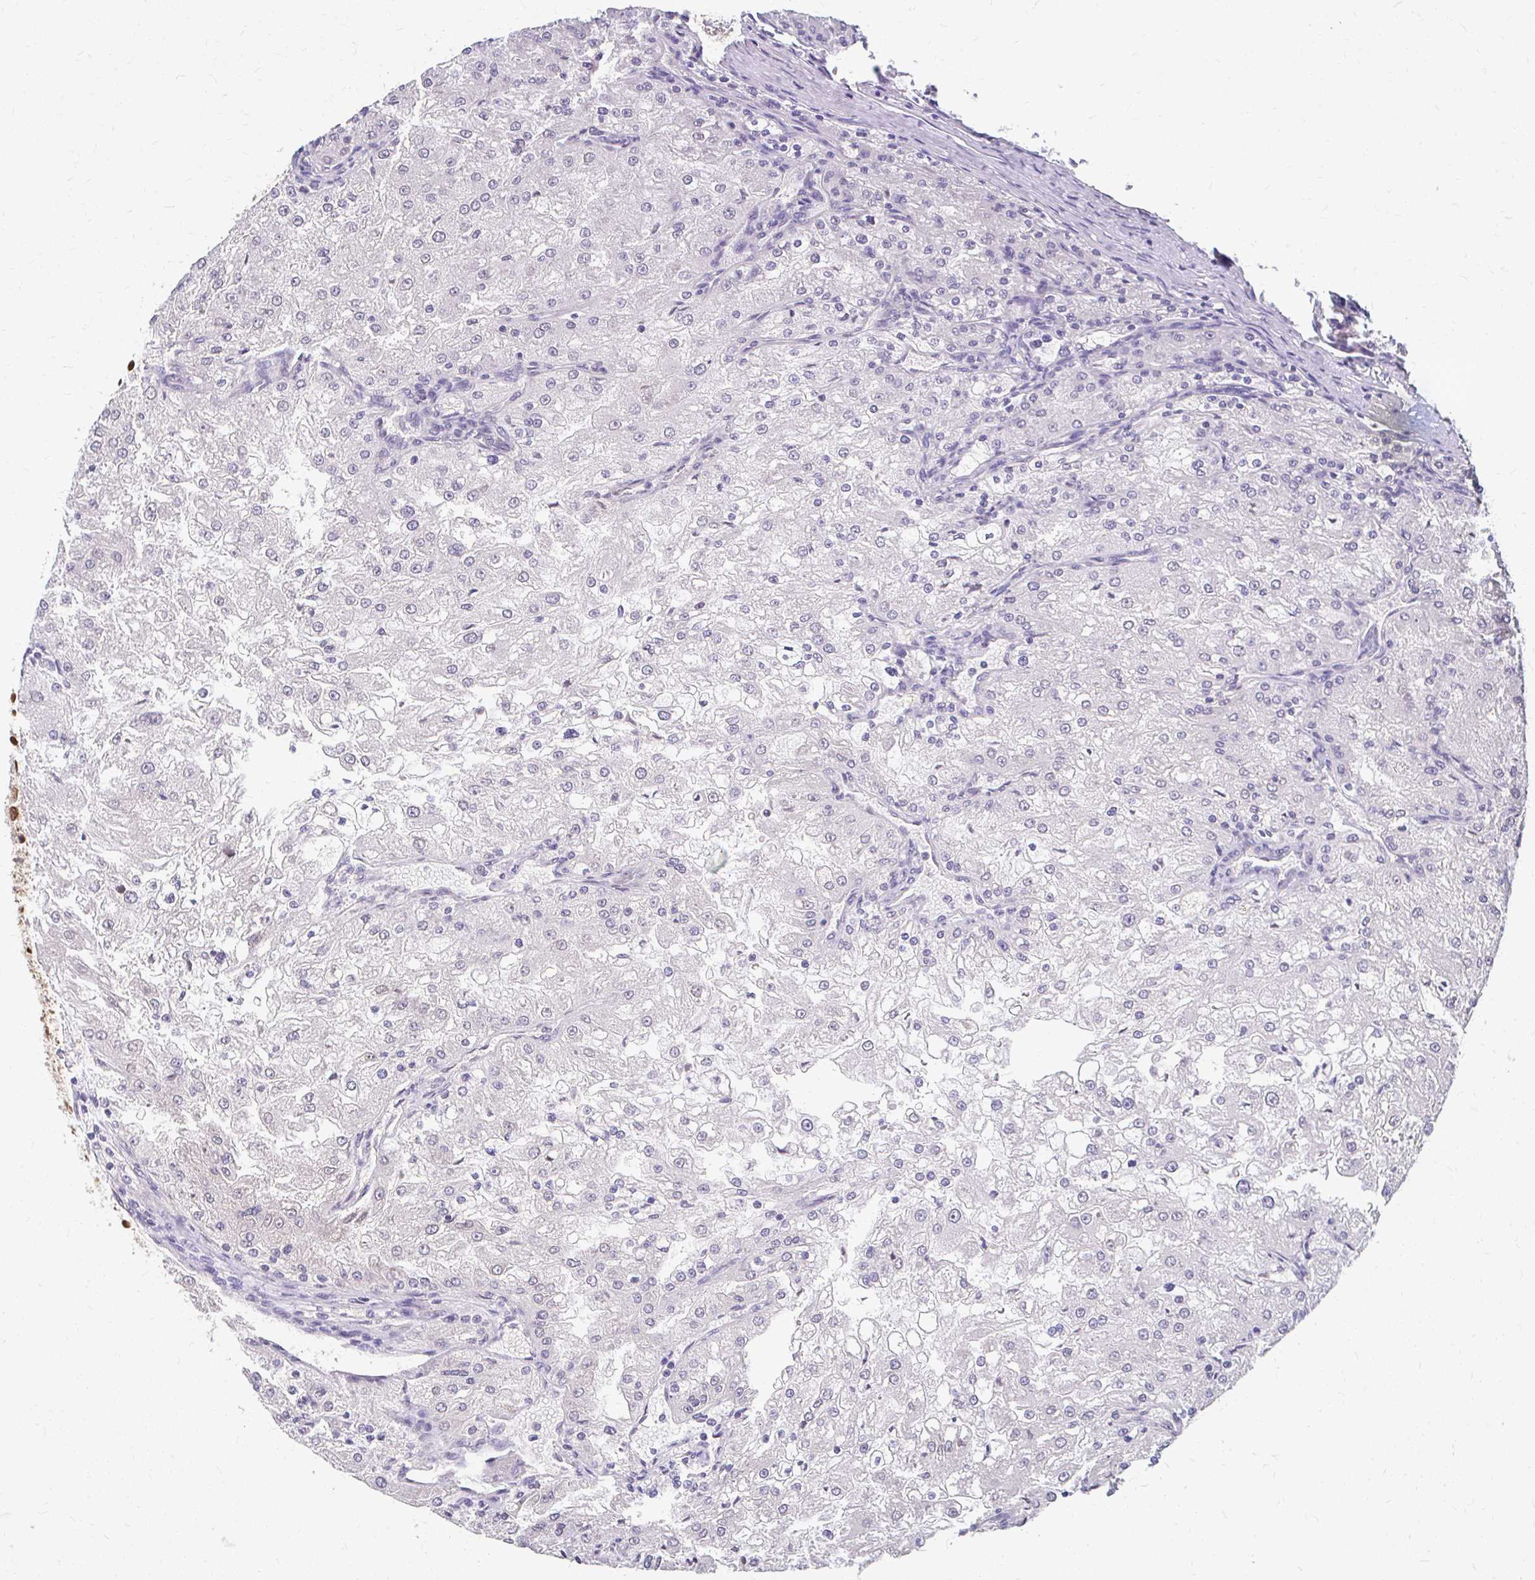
{"staining": {"intensity": "weak", "quantity": "<25%", "location": "nuclear"}, "tissue": "renal cancer", "cell_type": "Tumor cells", "image_type": "cancer", "snomed": [{"axis": "morphology", "description": "Adenocarcinoma, NOS"}, {"axis": "topography", "description": "Kidney"}], "caption": "Tumor cells are negative for brown protein staining in renal cancer (adenocarcinoma).", "gene": "XPO1", "patient": {"sex": "female", "age": 74}}